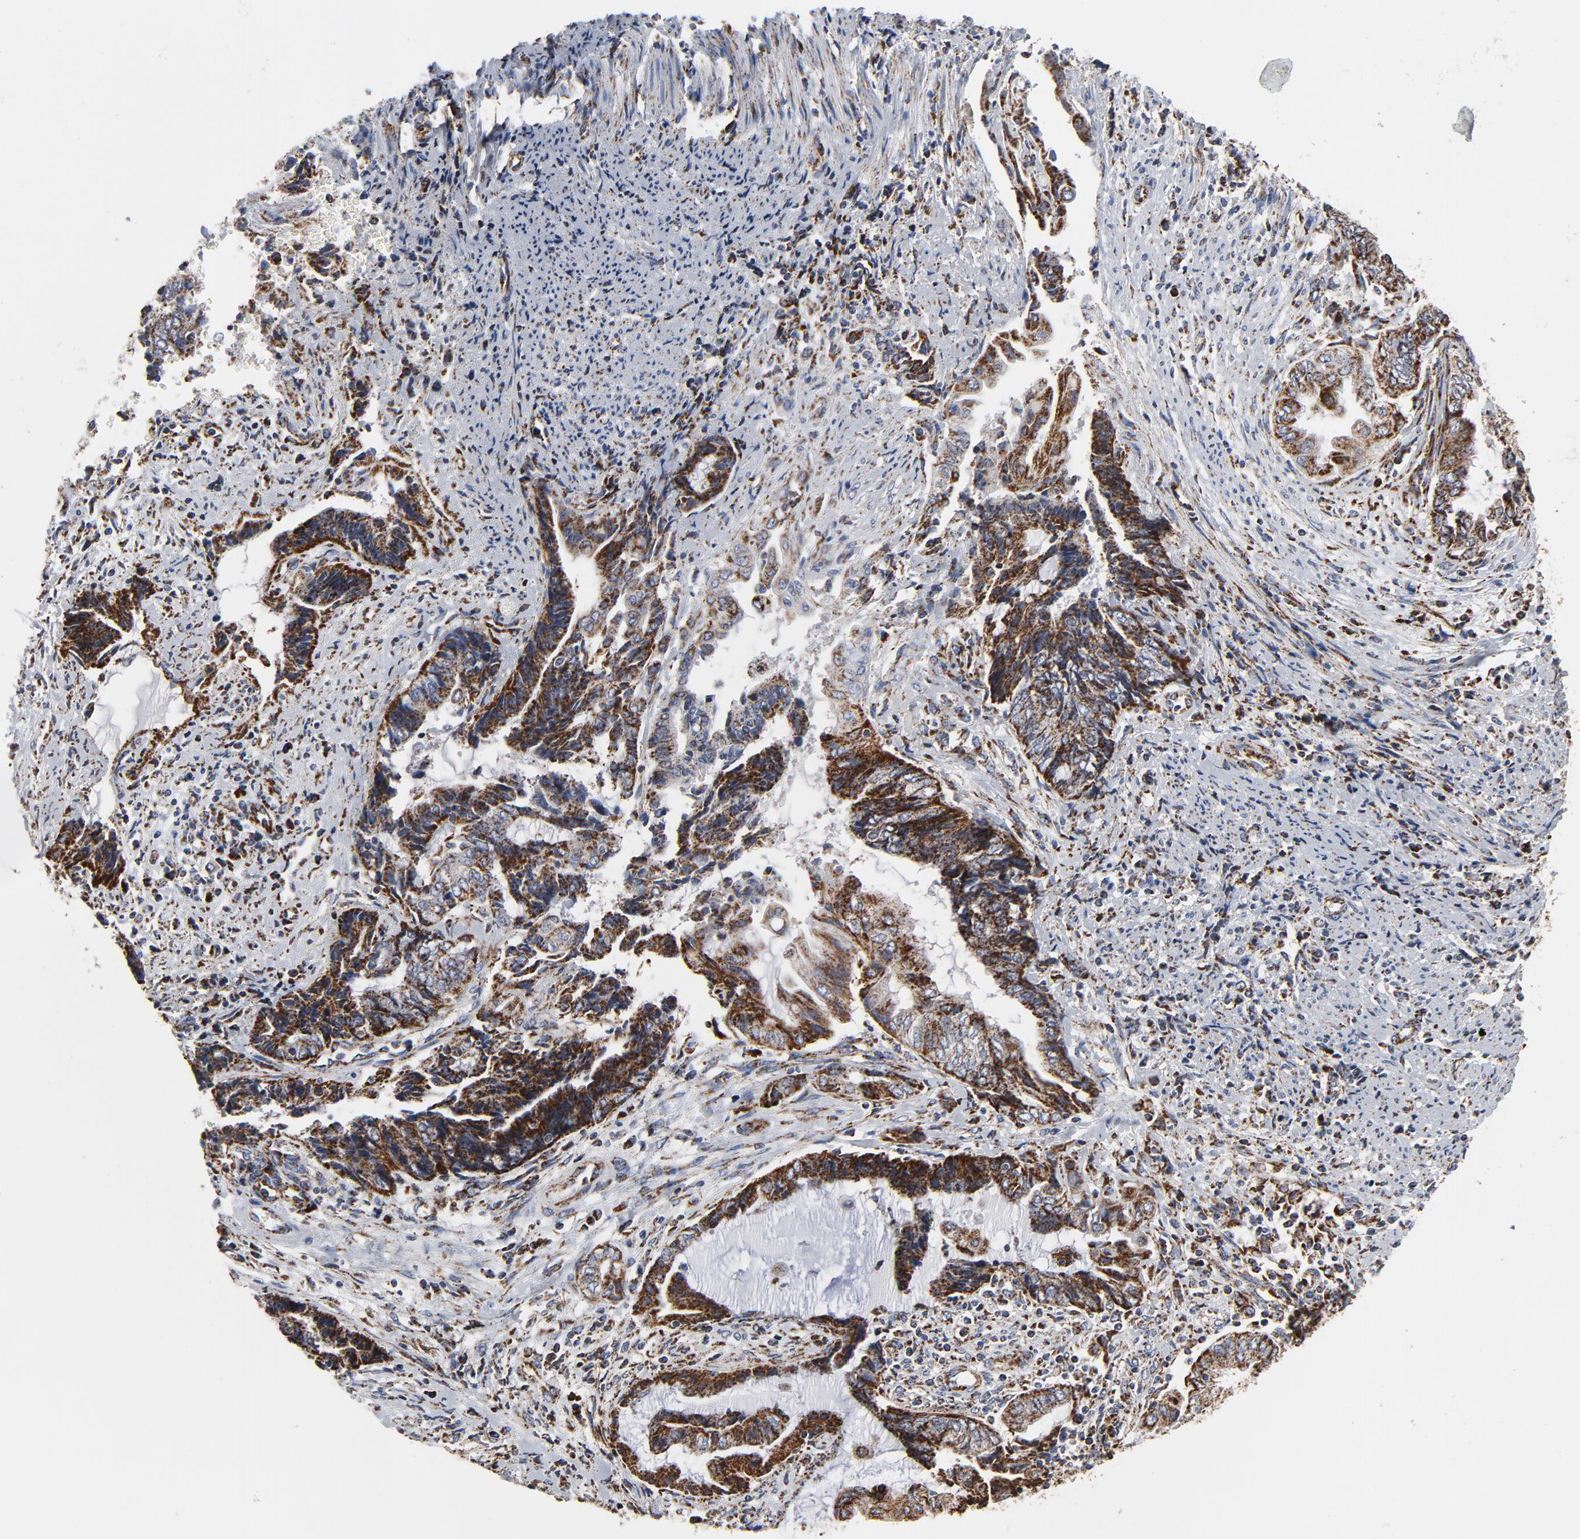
{"staining": {"intensity": "moderate", "quantity": ">75%", "location": "cytoplasmic/membranous"}, "tissue": "endometrial cancer", "cell_type": "Tumor cells", "image_type": "cancer", "snomed": [{"axis": "morphology", "description": "Adenocarcinoma, NOS"}, {"axis": "topography", "description": "Uterus"}, {"axis": "topography", "description": "Endometrium"}], "caption": "IHC (DAB (3,3'-diaminobenzidine)) staining of human endometrial cancer (adenocarcinoma) displays moderate cytoplasmic/membranous protein positivity in approximately >75% of tumor cells.", "gene": "NDUFV2", "patient": {"sex": "female", "age": 70}}